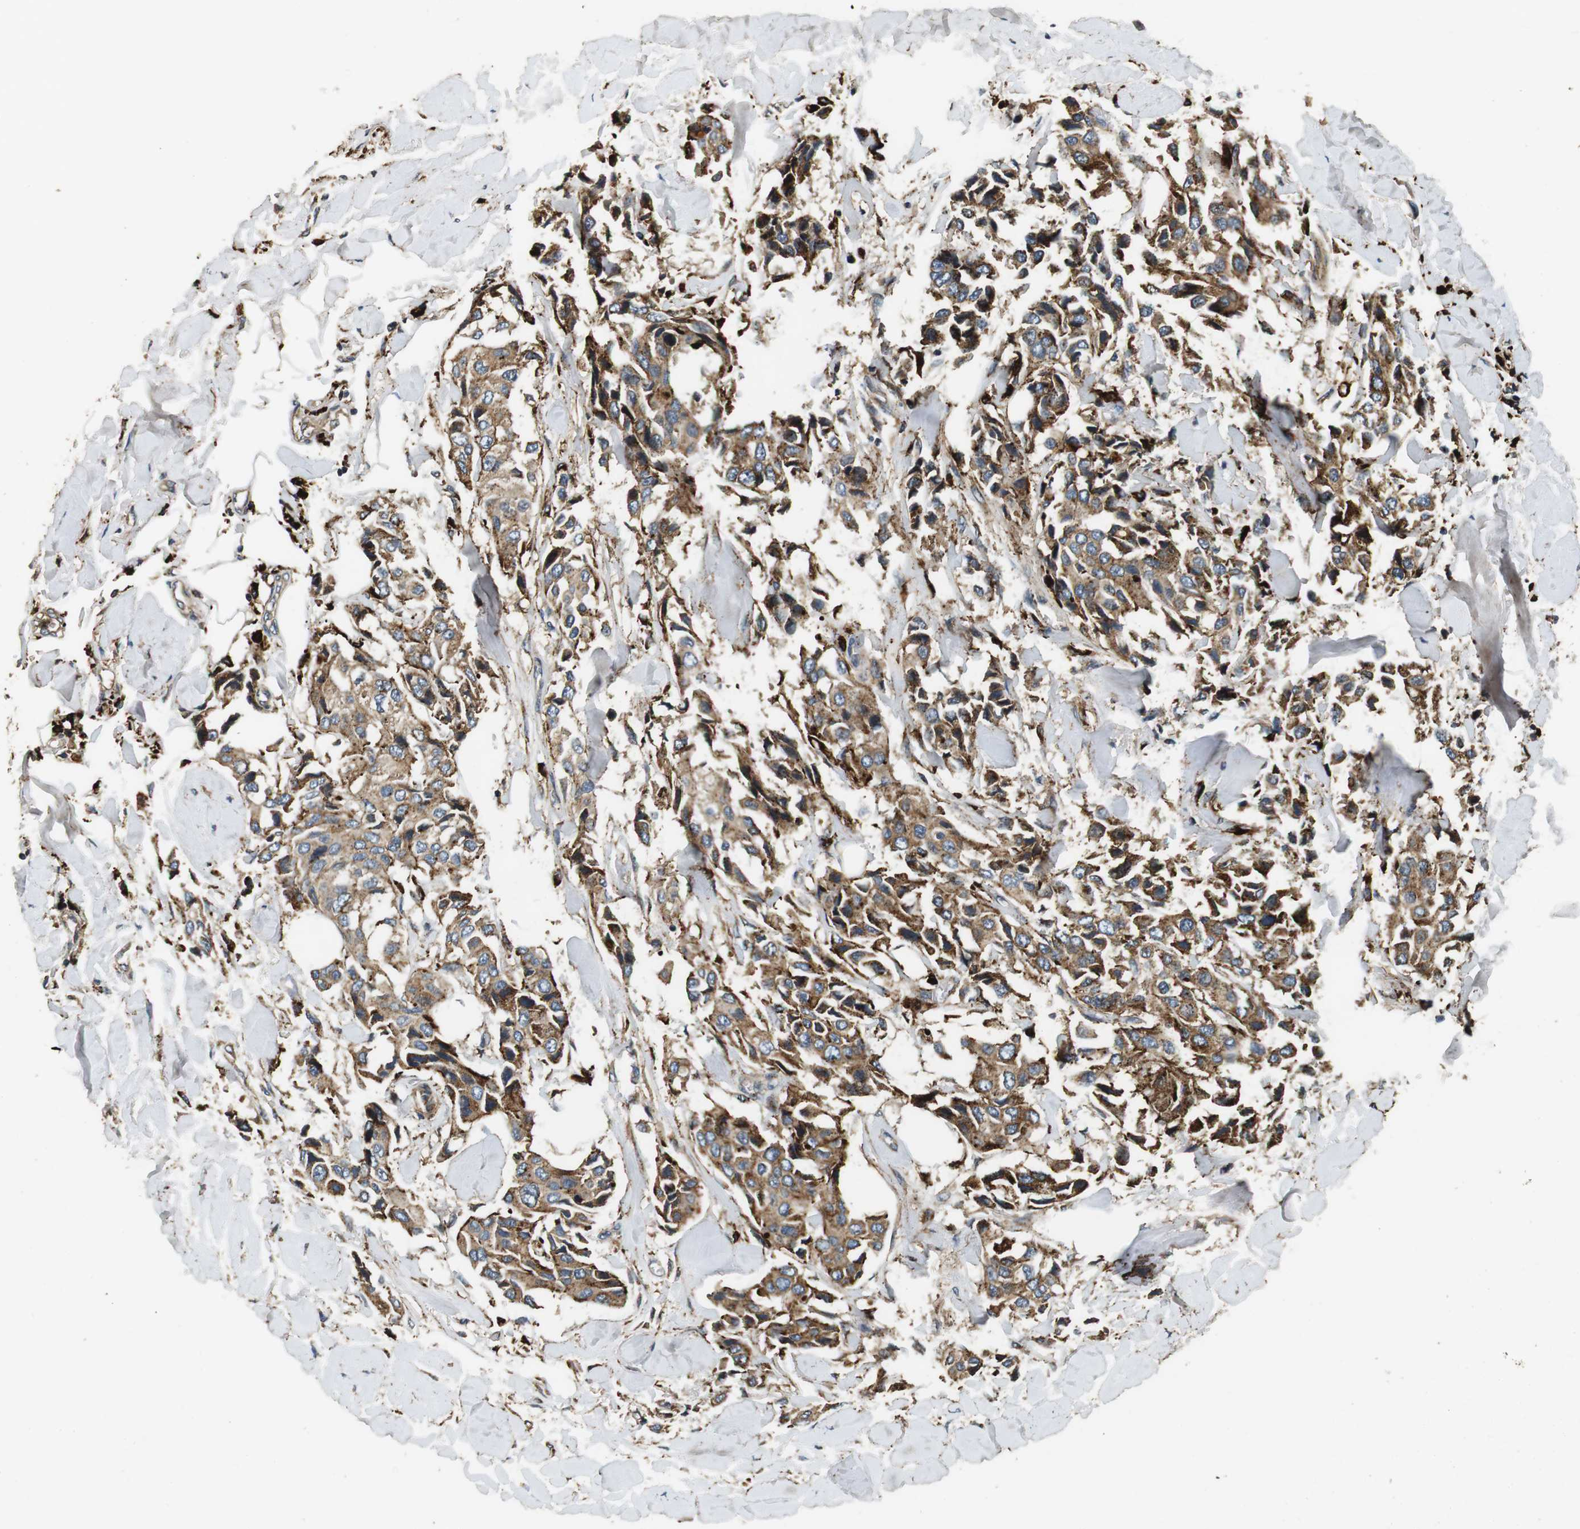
{"staining": {"intensity": "moderate", "quantity": ">75%", "location": "cytoplasmic/membranous"}, "tissue": "breast cancer", "cell_type": "Tumor cells", "image_type": "cancer", "snomed": [{"axis": "morphology", "description": "Duct carcinoma"}, {"axis": "topography", "description": "Breast"}], "caption": "Immunohistochemistry staining of breast cancer (infiltrating ductal carcinoma), which exhibits medium levels of moderate cytoplasmic/membranous expression in about >75% of tumor cells indicating moderate cytoplasmic/membranous protein positivity. The staining was performed using DAB (3,3'-diaminobenzidine) (brown) for protein detection and nuclei were counterstained in hematoxylin (blue).", "gene": "TXNRD1", "patient": {"sex": "female", "age": 80}}